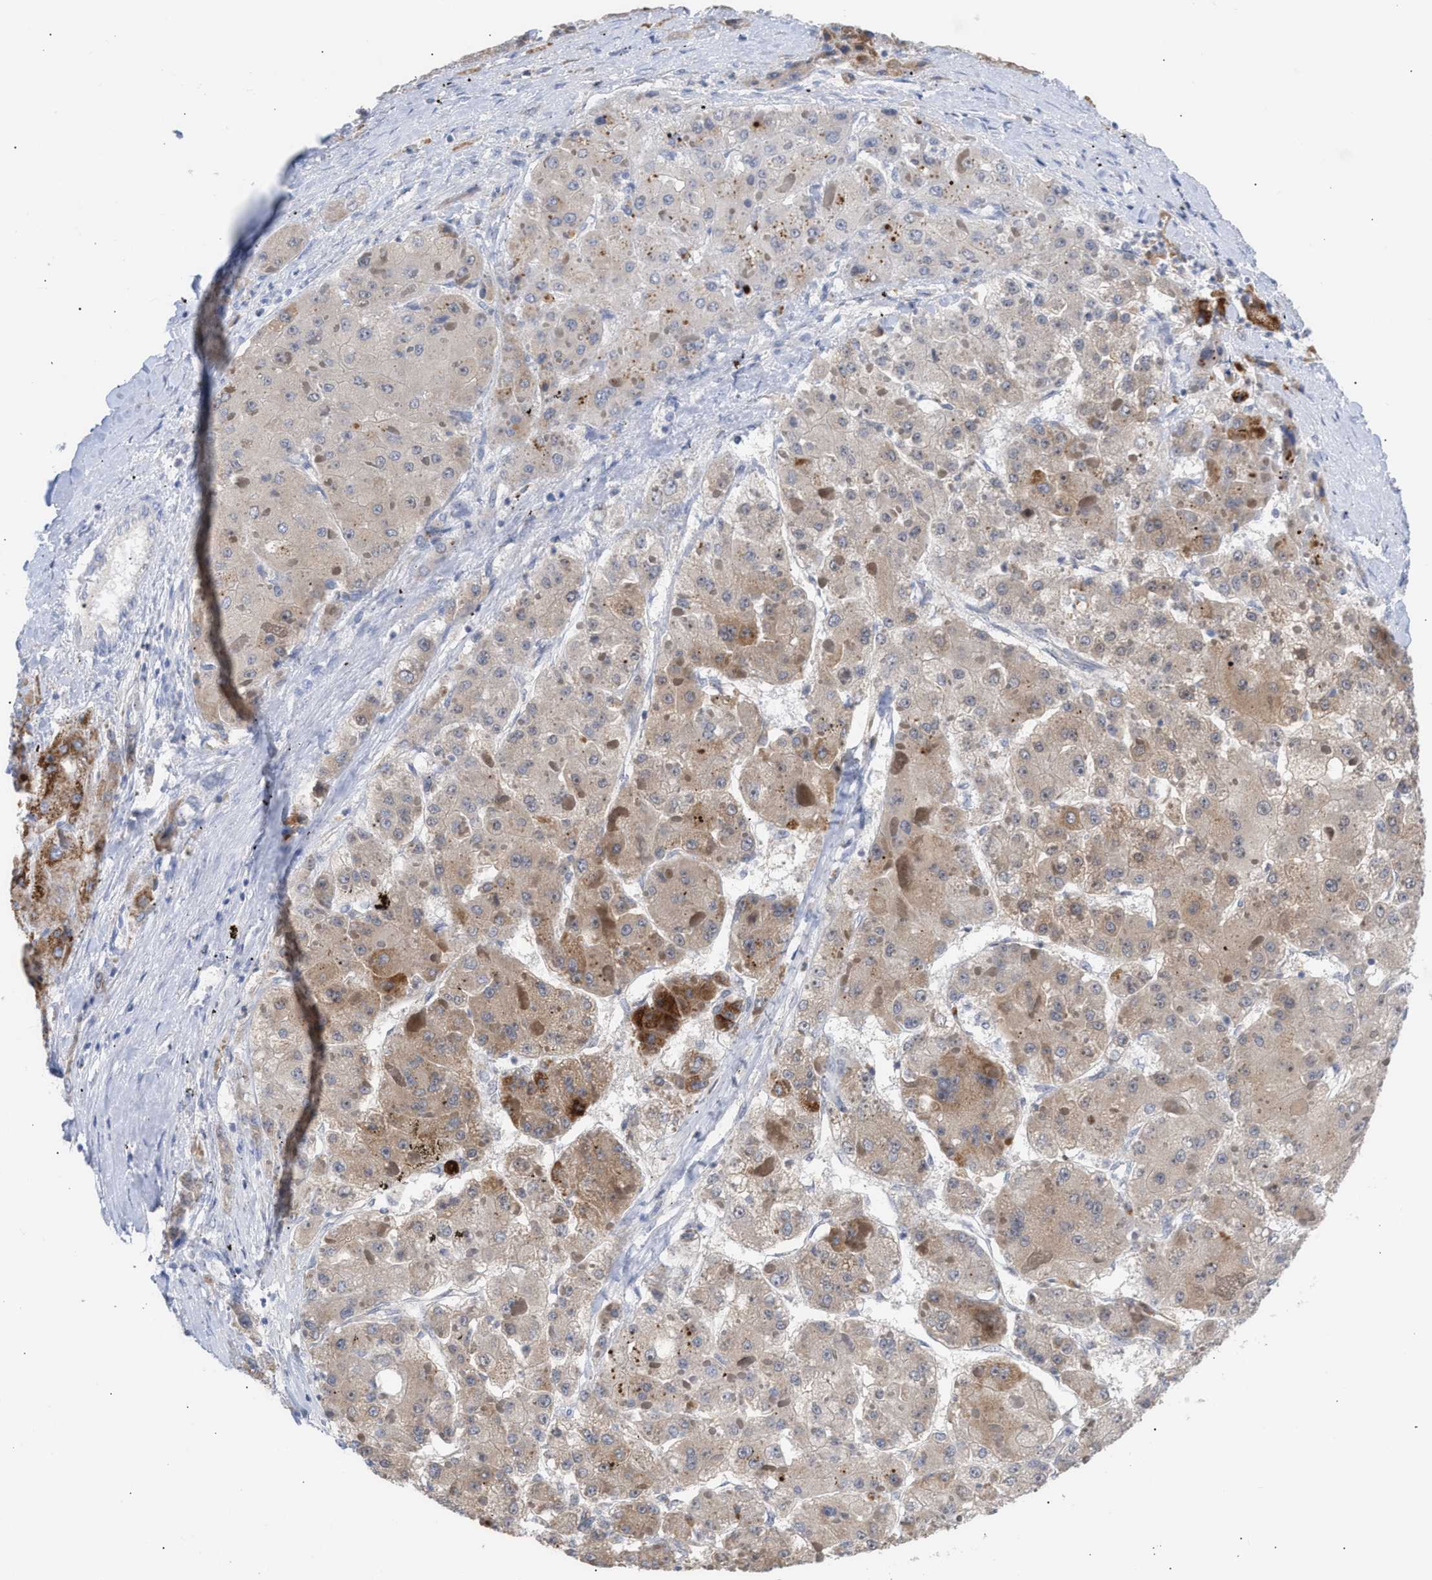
{"staining": {"intensity": "moderate", "quantity": ">75%", "location": "cytoplasmic/membranous"}, "tissue": "liver cancer", "cell_type": "Tumor cells", "image_type": "cancer", "snomed": [{"axis": "morphology", "description": "Carcinoma, Hepatocellular, NOS"}, {"axis": "topography", "description": "Liver"}], "caption": "IHC (DAB) staining of liver hepatocellular carcinoma exhibits moderate cytoplasmic/membranous protein staining in about >75% of tumor cells. The staining was performed using DAB (3,3'-diaminobenzidine), with brown indicating positive protein expression. Nuclei are stained blue with hematoxylin.", "gene": "ACOT13", "patient": {"sex": "female", "age": 73}}